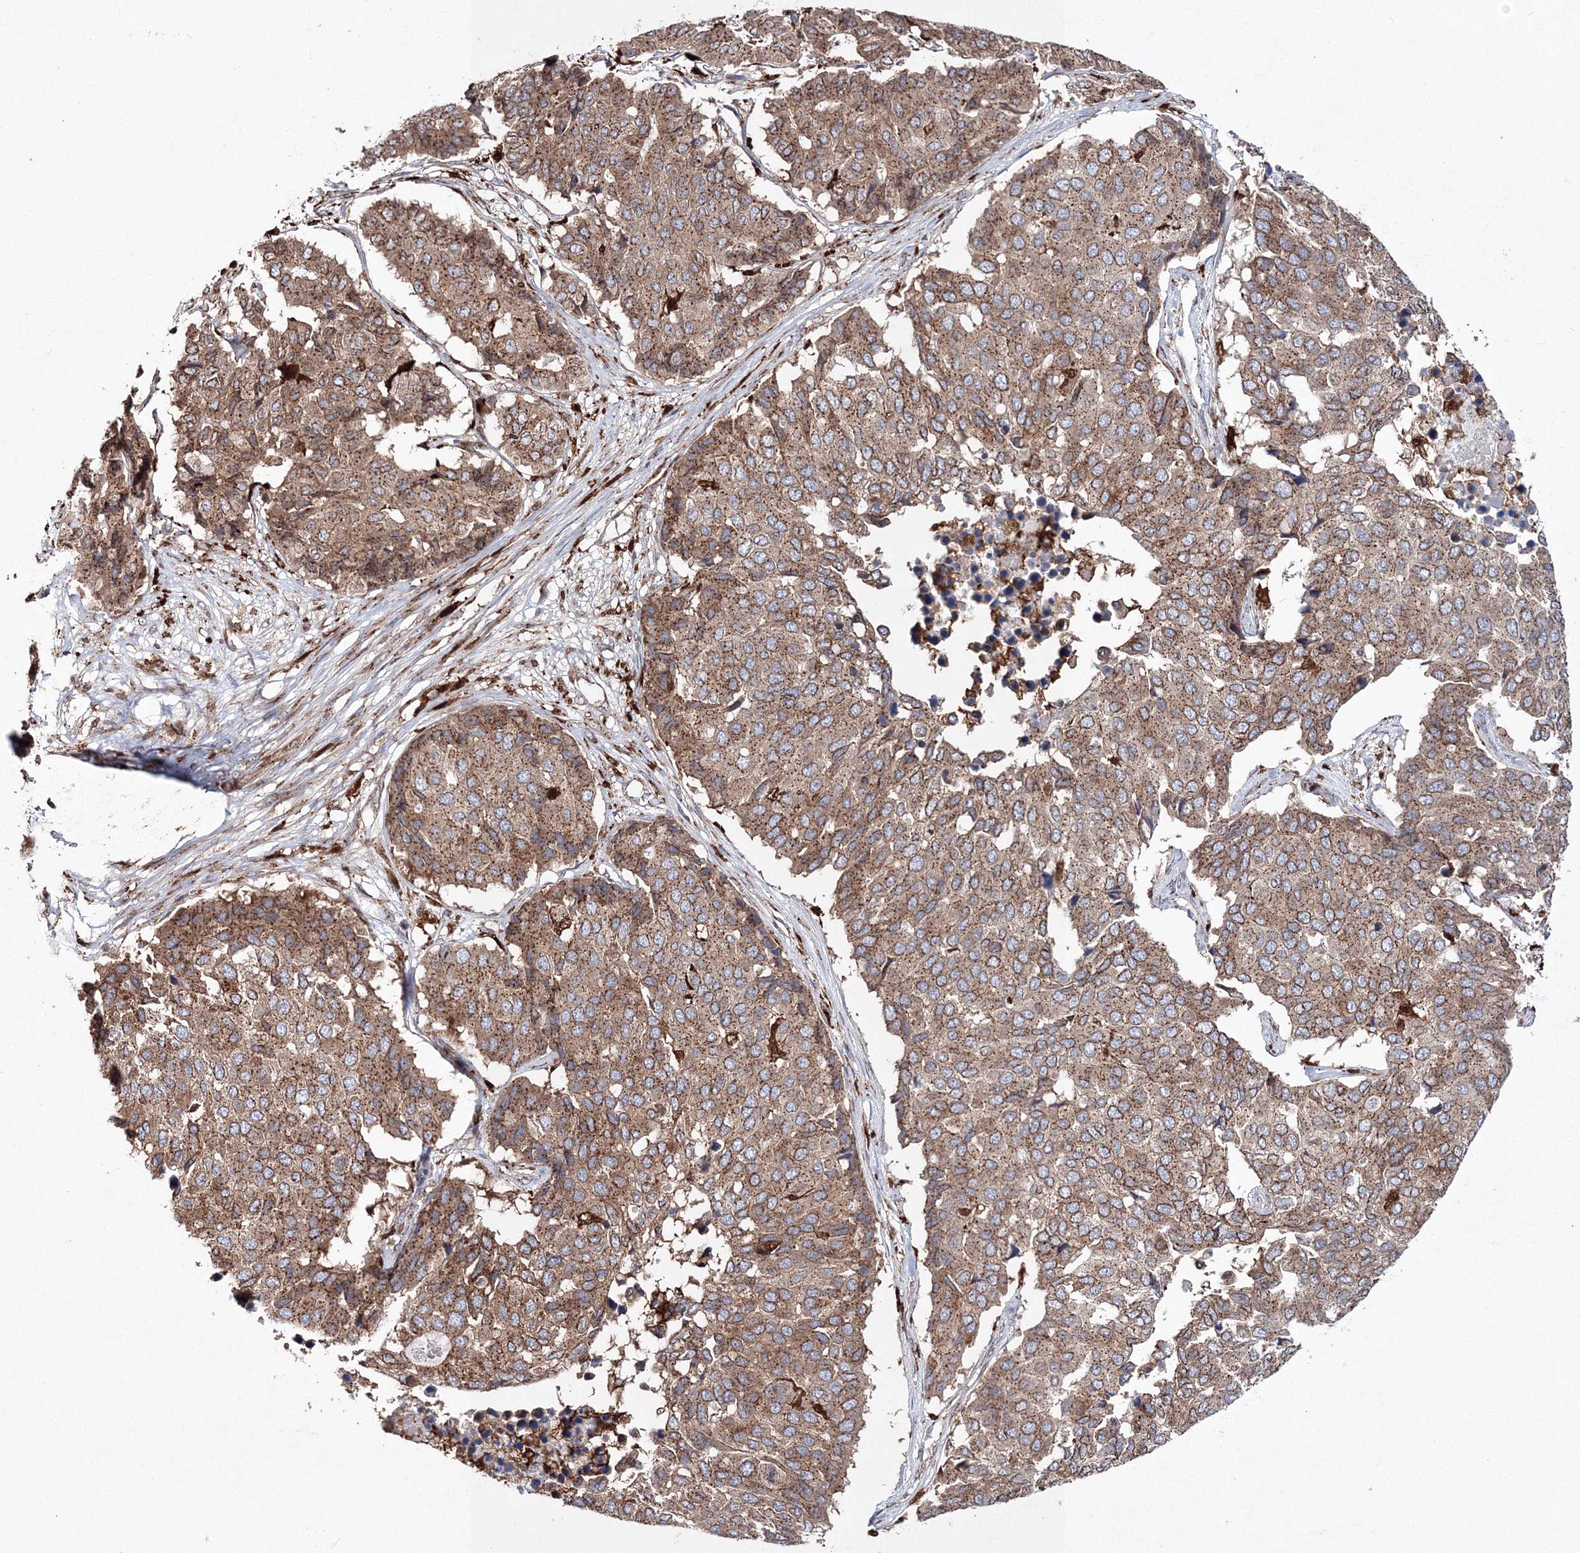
{"staining": {"intensity": "strong", "quantity": ">75%", "location": "cytoplasmic/membranous"}, "tissue": "pancreatic cancer", "cell_type": "Tumor cells", "image_type": "cancer", "snomed": [{"axis": "morphology", "description": "Adenocarcinoma, NOS"}, {"axis": "topography", "description": "Pancreas"}], "caption": "Immunohistochemical staining of pancreatic cancer displays strong cytoplasmic/membranous protein expression in about >75% of tumor cells.", "gene": "ARCN1", "patient": {"sex": "male", "age": 50}}